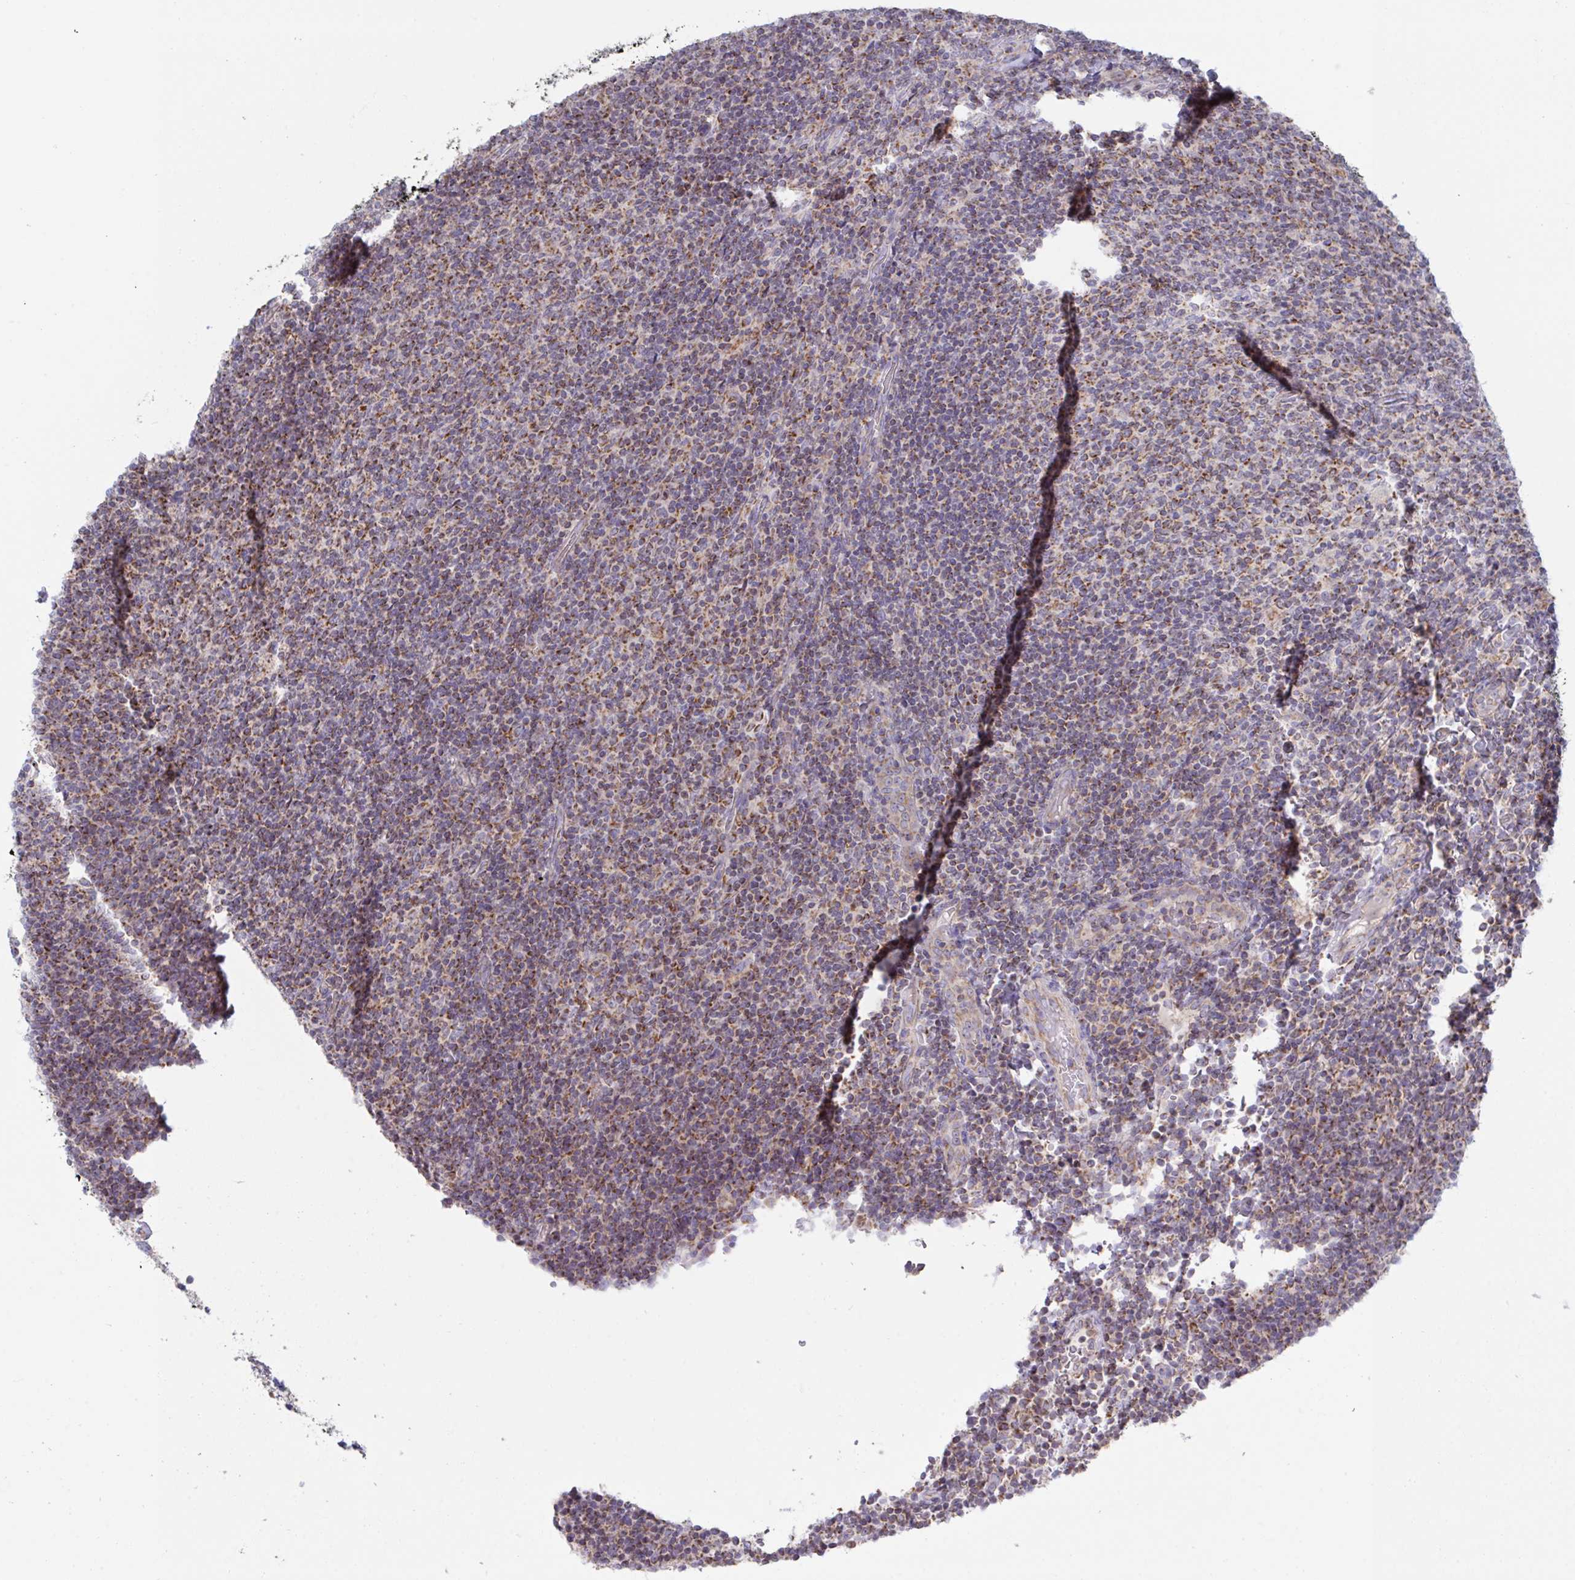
{"staining": {"intensity": "moderate", "quantity": ">75%", "location": "cytoplasmic/membranous"}, "tissue": "lymphoma", "cell_type": "Tumor cells", "image_type": "cancer", "snomed": [{"axis": "morphology", "description": "Malignant lymphoma, non-Hodgkin's type, Low grade"}, {"axis": "topography", "description": "Lymph node"}], "caption": "Immunohistochemistry staining of lymphoma, which shows medium levels of moderate cytoplasmic/membranous expression in about >75% of tumor cells indicating moderate cytoplasmic/membranous protein staining. The staining was performed using DAB (3,3'-diaminobenzidine) (brown) for protein detection and nuclei were counterstained in hematoxylin (blue).", "gene": "NDUFA7", "patient": {"sex": "male", "age": 52}}